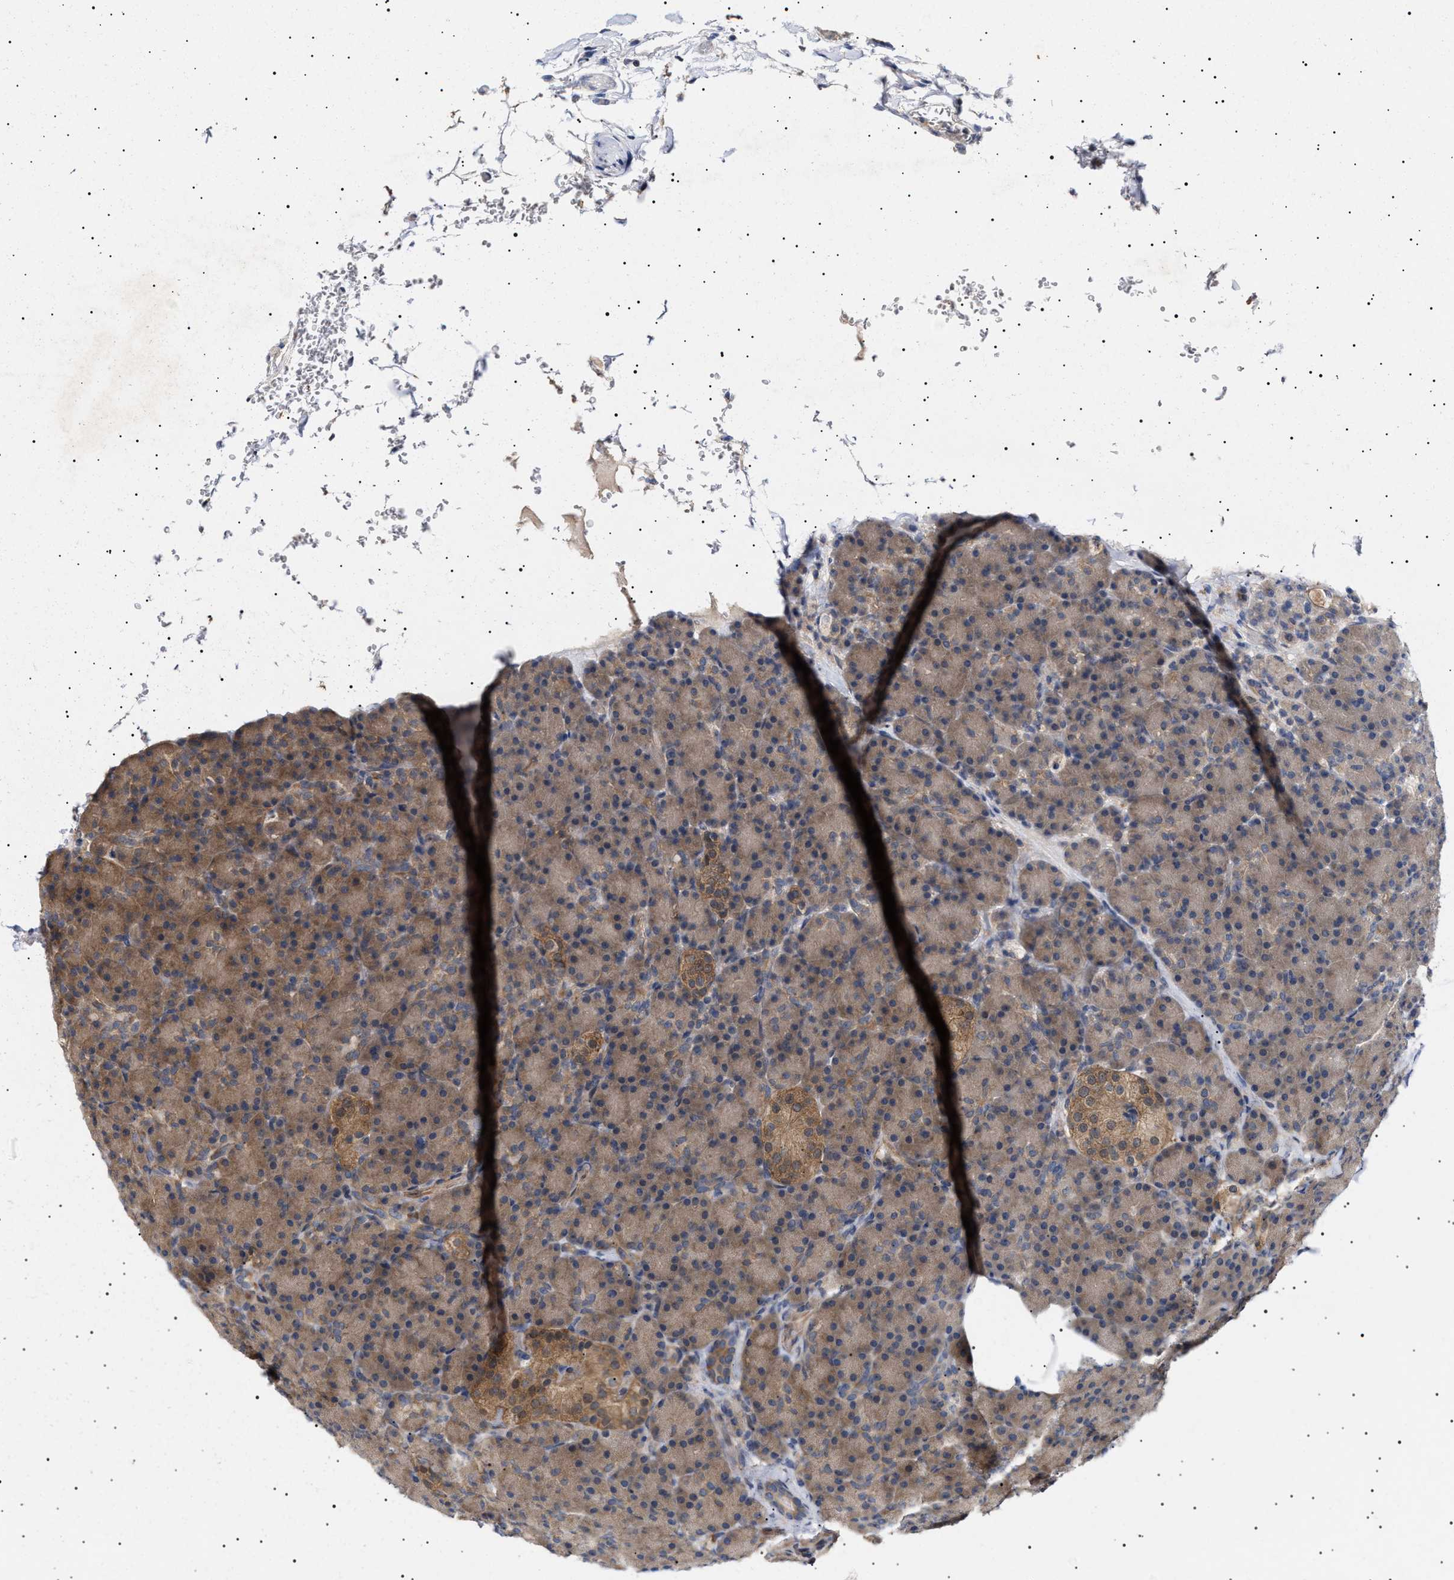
{"staining": {"intensity": "moderate", "quantity": ">75%", "location": "cytoplasmic/membranous"}, "tissue": "pancreas", "cell_type": "Exocrine glandular cells", "image_type": "normal", "snomed": [{"axis": "morphology", "description": "Normal tissue, NOS"}, {"axis": "topography", "description": "Pancreas"}], "caption": "A medium amount of moderate cytoplasmic/membranous expression is present in about >75% of exocrine glandular cells in unremarkable pancreas. The staining is performed using DAB brown chromogen to label protein expression. The nuclei are counter-stained blue using hematoxylin.", "gene": "NPLOC4", "patient": {"sex": "female", "age": 43}}